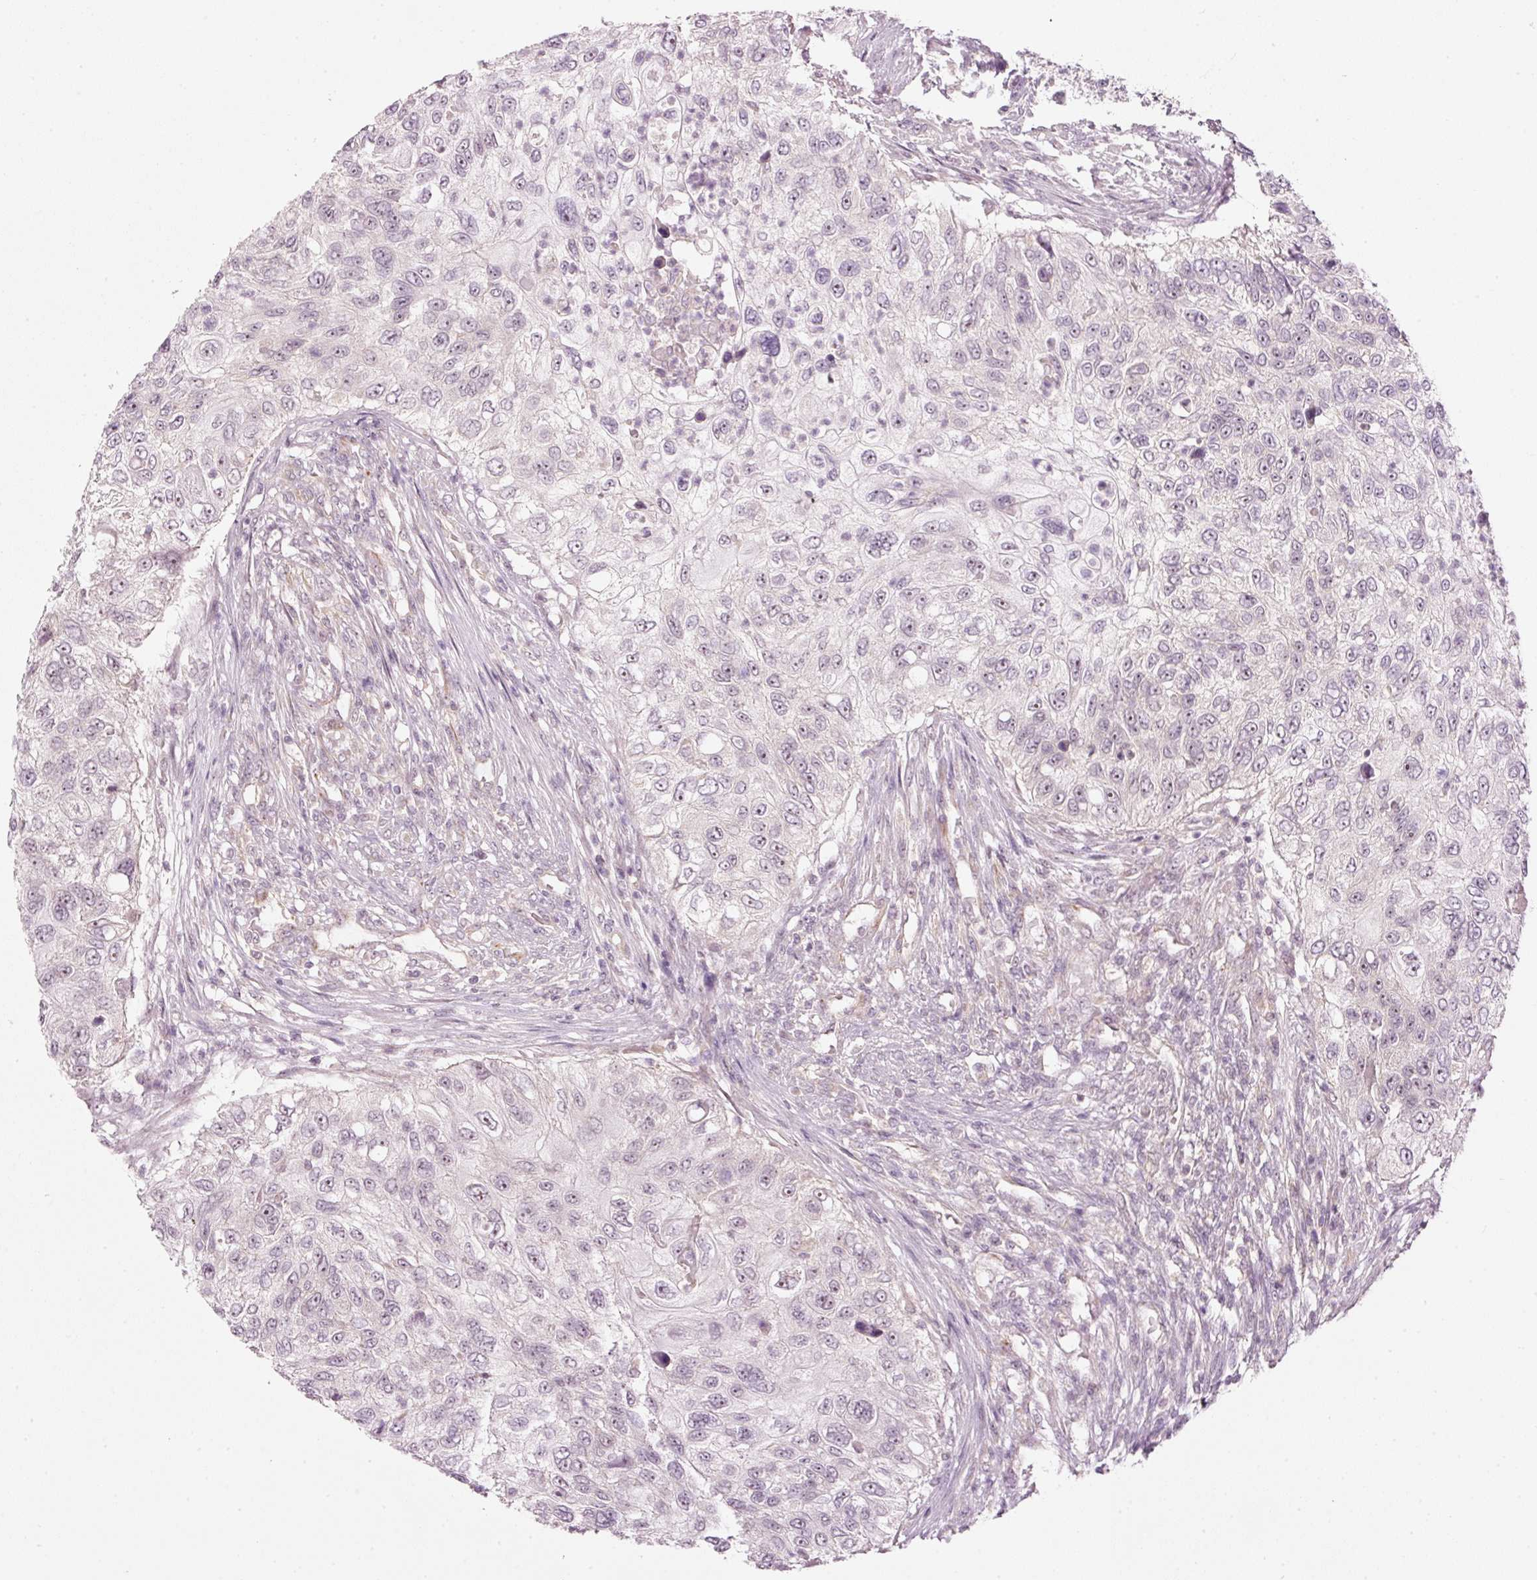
{"staining": {"intensity": "negative", "quantity": "none", "location": "none"}, "tissue": "urothelial cancer", "cell_type": "Tumor cells", "image_type": "cancer", "snomed": [{"axis": "morphology", "description": "Urothelial carcinoma, High grade"}, {"axis": "topography", "description": "Urinary bladder"}], "caption": "Tumor cells show no significant protein staining in urothelial carcinoma (high-grade).", "gene": "CDC20B", "patient": {"sex": "female", "age": 60}}